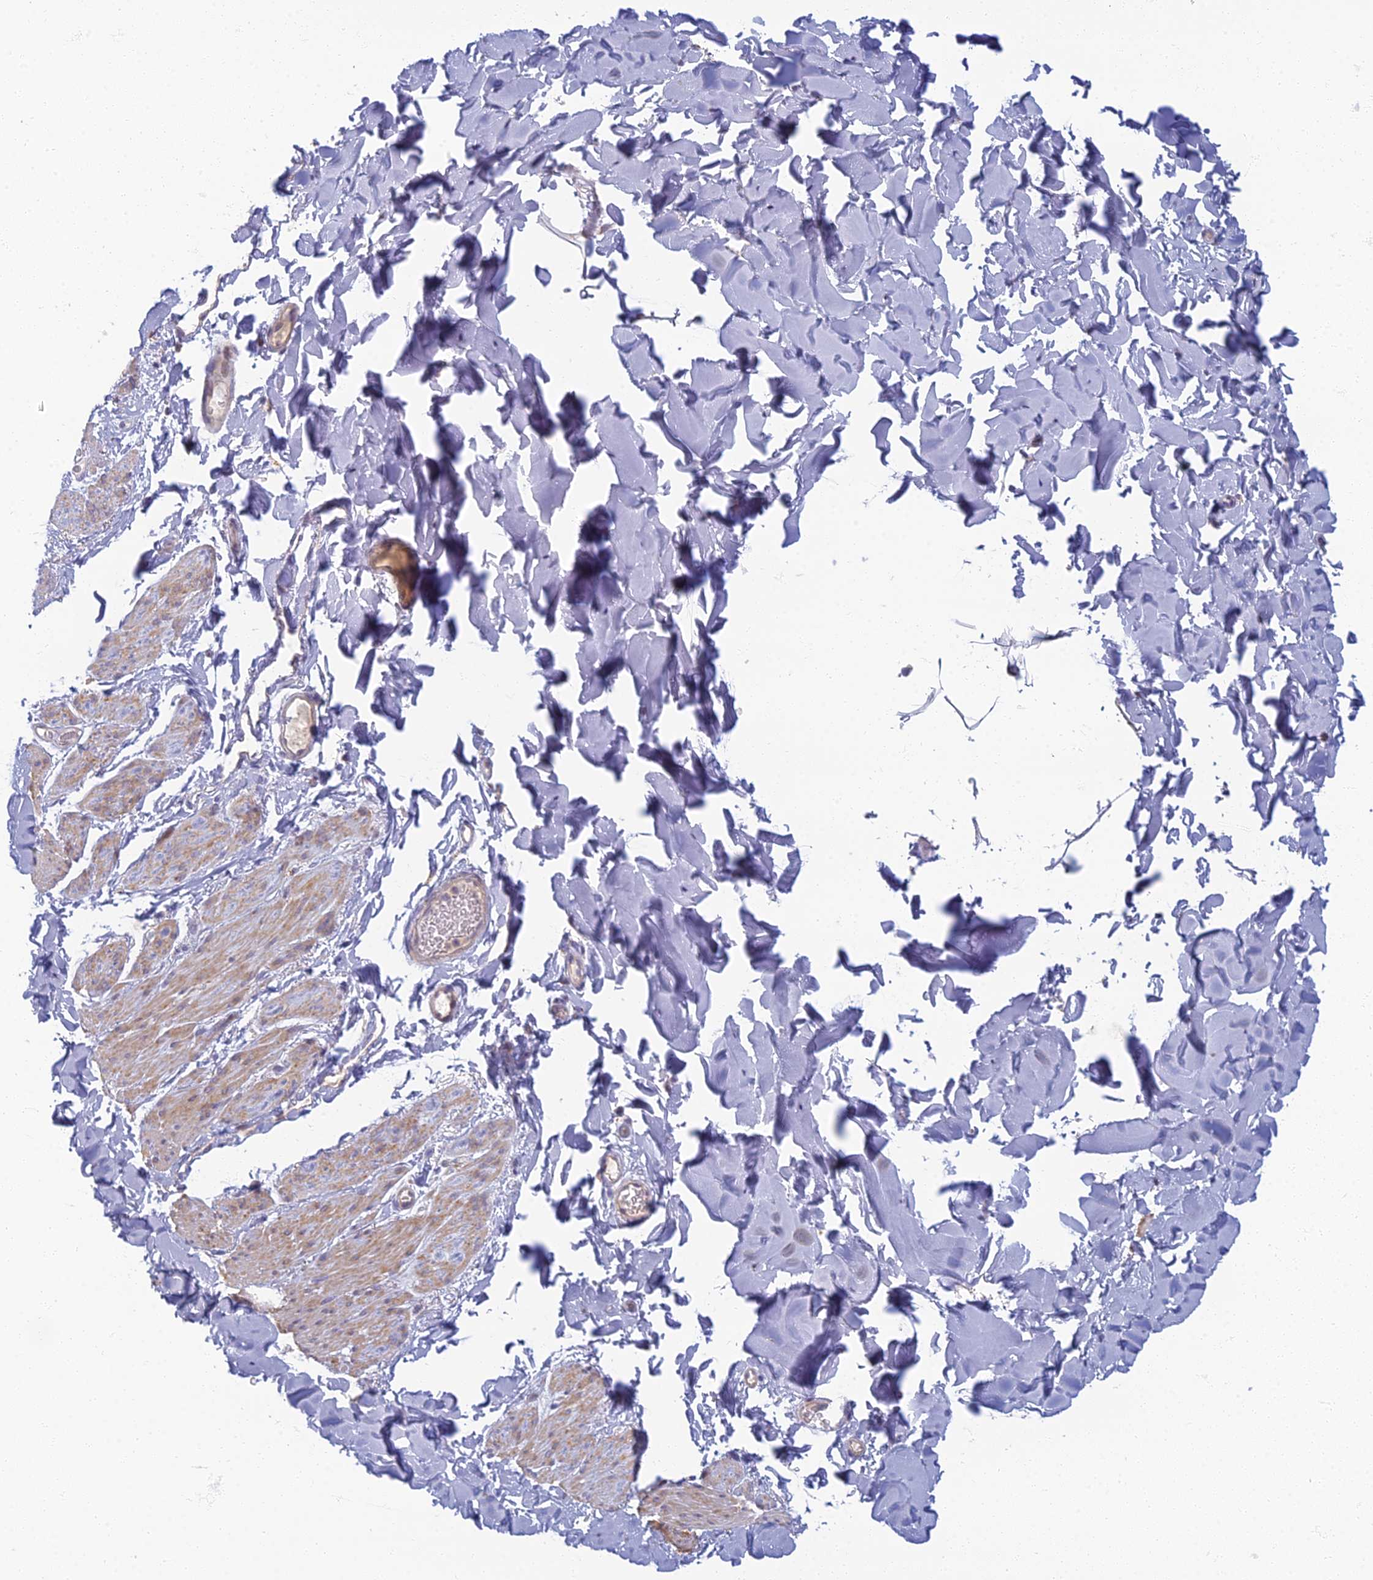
{"staining": {"intensity": "weak", "quantity": ">75%", "location": "cytoplasmic/membranous"}, "tissue": "smooth muscle", "cell_type": "Smooth muscle cells", "image_type": "normal", "snomed": [{"axis": "morphology", "description": "Normal tissue, NOS"}, {"axis": "topography", "description": "Colon"}, {"axis": "topography", "description": "Peripheral nerve tissue"}], "caption": "Brown immunohistochemical staining in unremarkable smooth muscle displays weak cytoplasmic/membranous expression in about >75% of smooth muscle cells. (IHC, brightfield microscopy, high magnification).", "gene": "CHMP4B", "patient": {"sex": "female", "age": 61}}